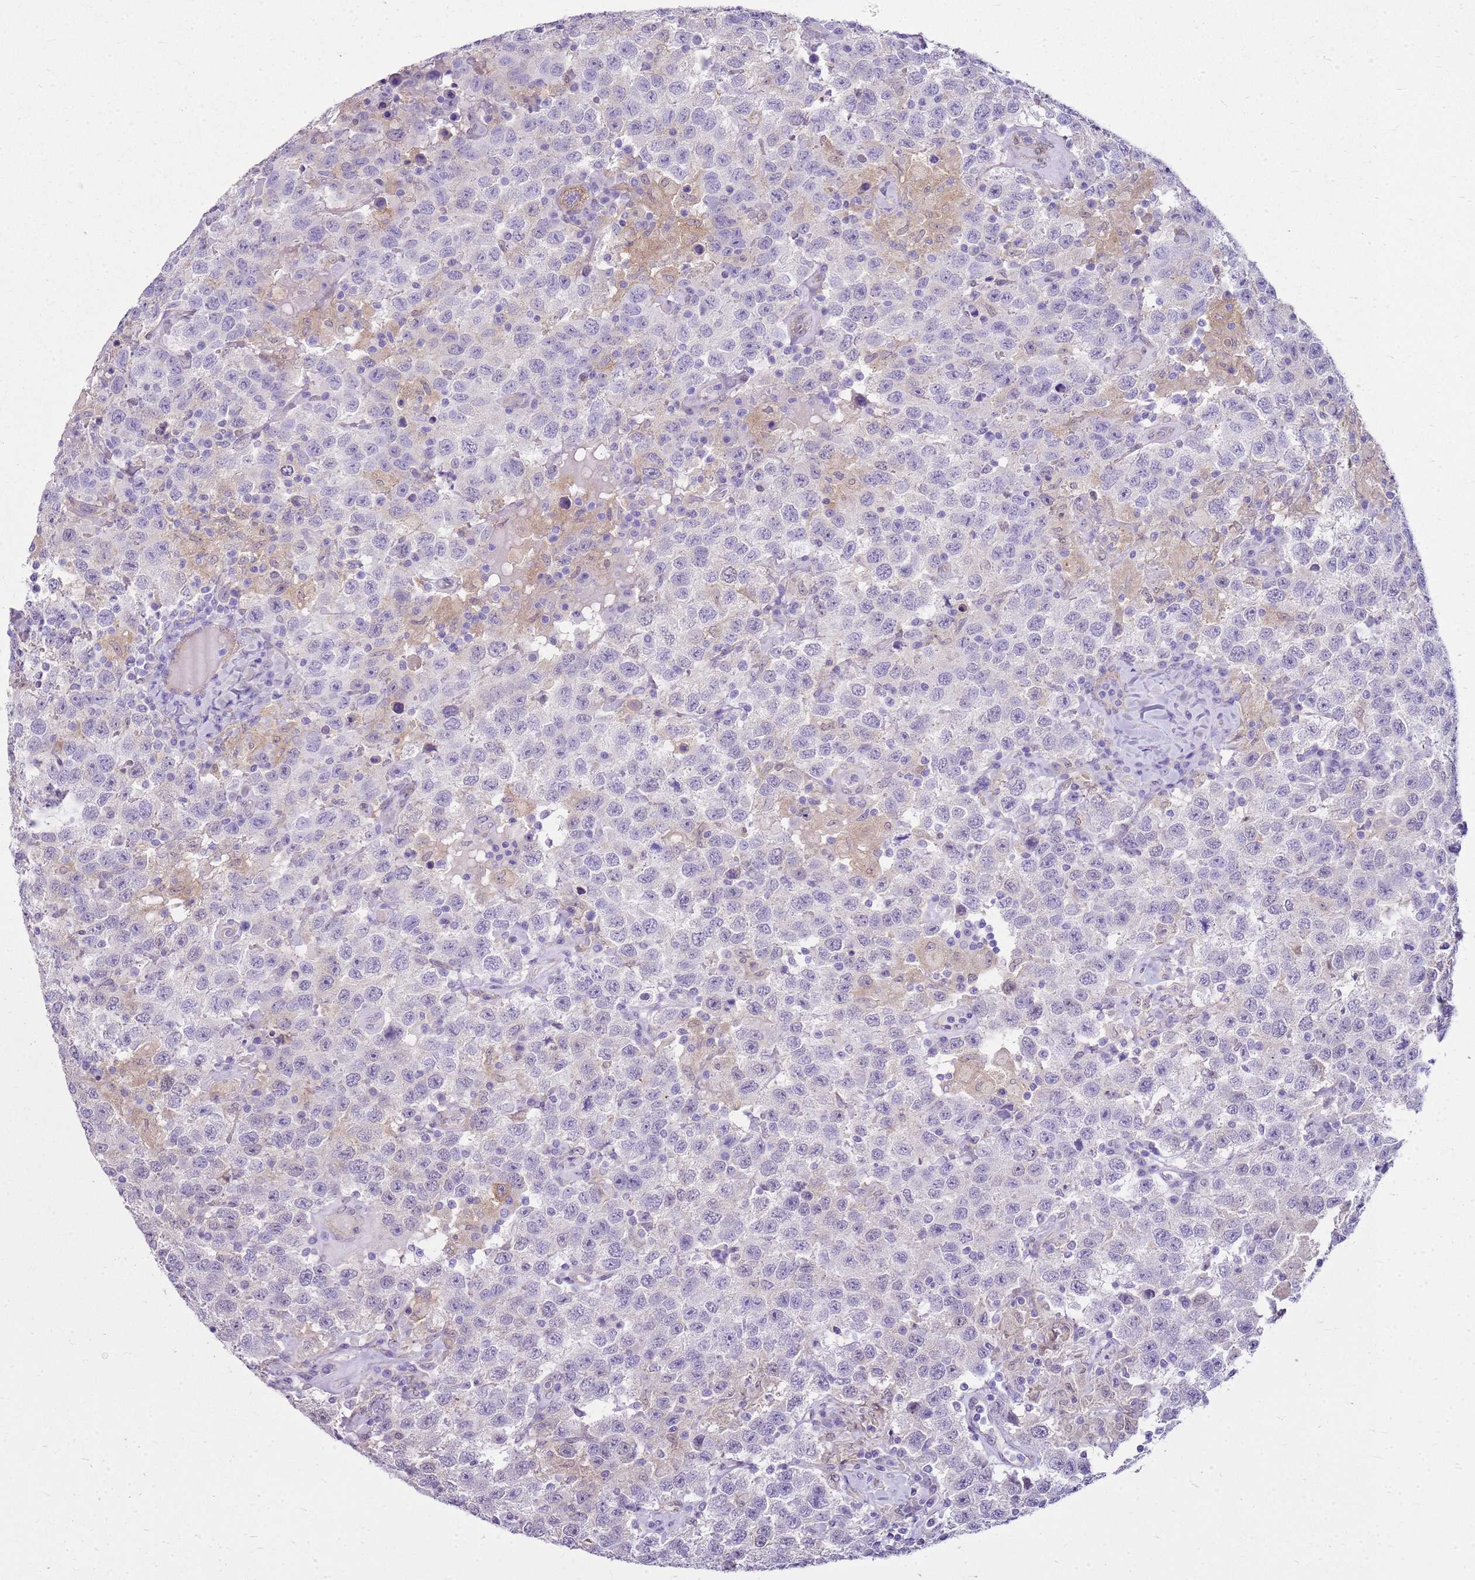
{"staining": {"intensity": "negative", "quantity": "none", "location": "none"}, "tissue": "testis cancer", "cell_type": "Tumor cells", "image_type": "cancer", "snomed": [{"axis": "morphology", "description": "Seminoma, NOS"}, {"axis": "topography", "description": "Testis"}], "caption": "Testis cancer (seminoma) stained for a protein using immunohistochemistry exhibits no positivity tumor cells.", "gene": "HSPB1", "patient": {"sex": "male", "age": 41}}